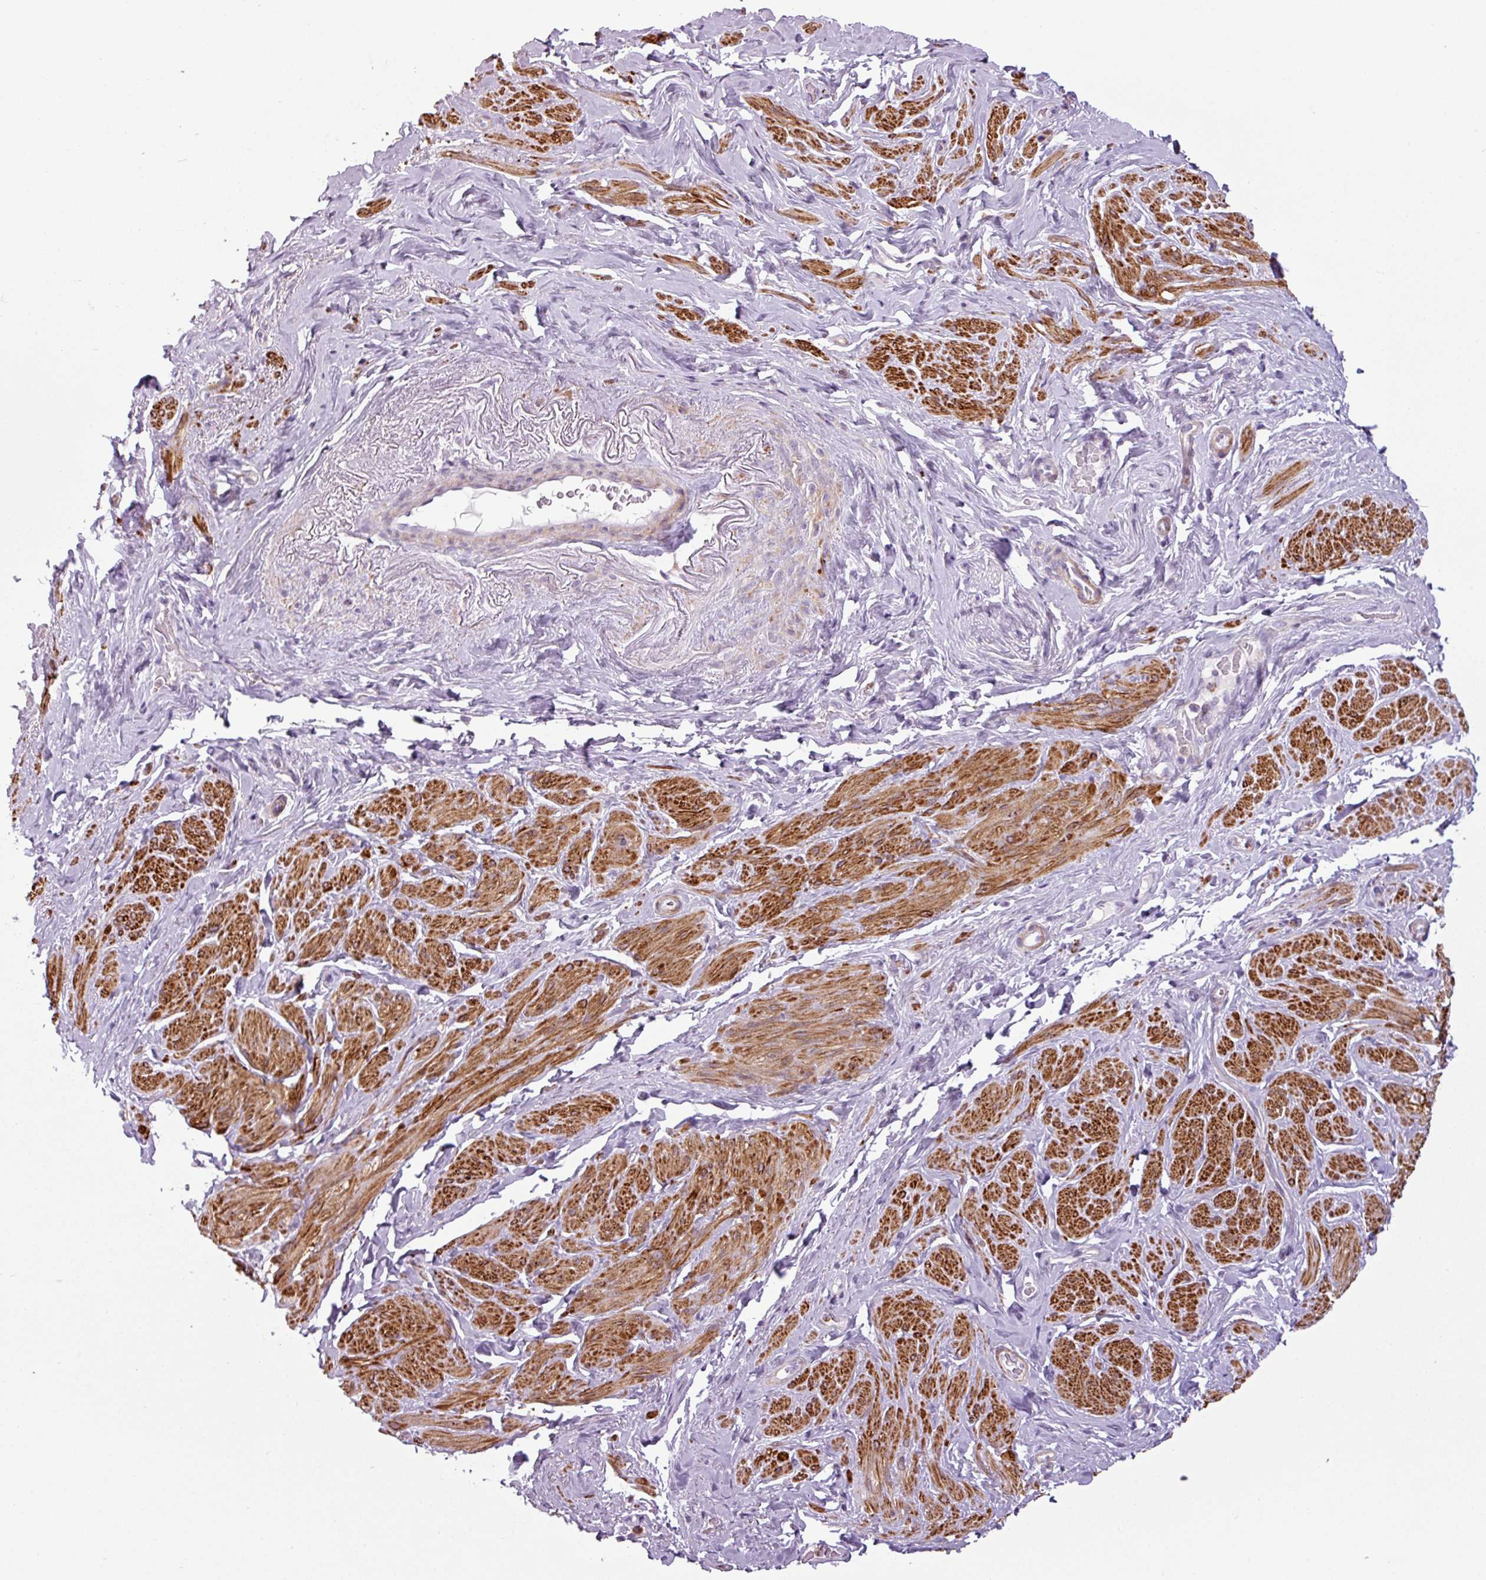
{"staining": {"intensity": "moderate", "quantity": ">75%", "location": "cytoplasmic/membranous"}, "tissue": "smooth muscle", "cell_type": "Smooth muscle cells", "image_type": "normal", "snomed": [{"axis": "morphology", "description": "Normal tissue, NOS"}, {"axis": "topography", "description": "Smooth muscle"}, {"axis": "topography", "description": "Peripheral nerve tissue"}], "caption": "An immunohistochemistry image of normal tissue is shown. Protein staining in brown shows moderate cytoplasmic/membranous positivity in smooth muscle within smooth muscle cells.", "gene": "ATP10A", "patient": {"sex": "male", "age": 69}}